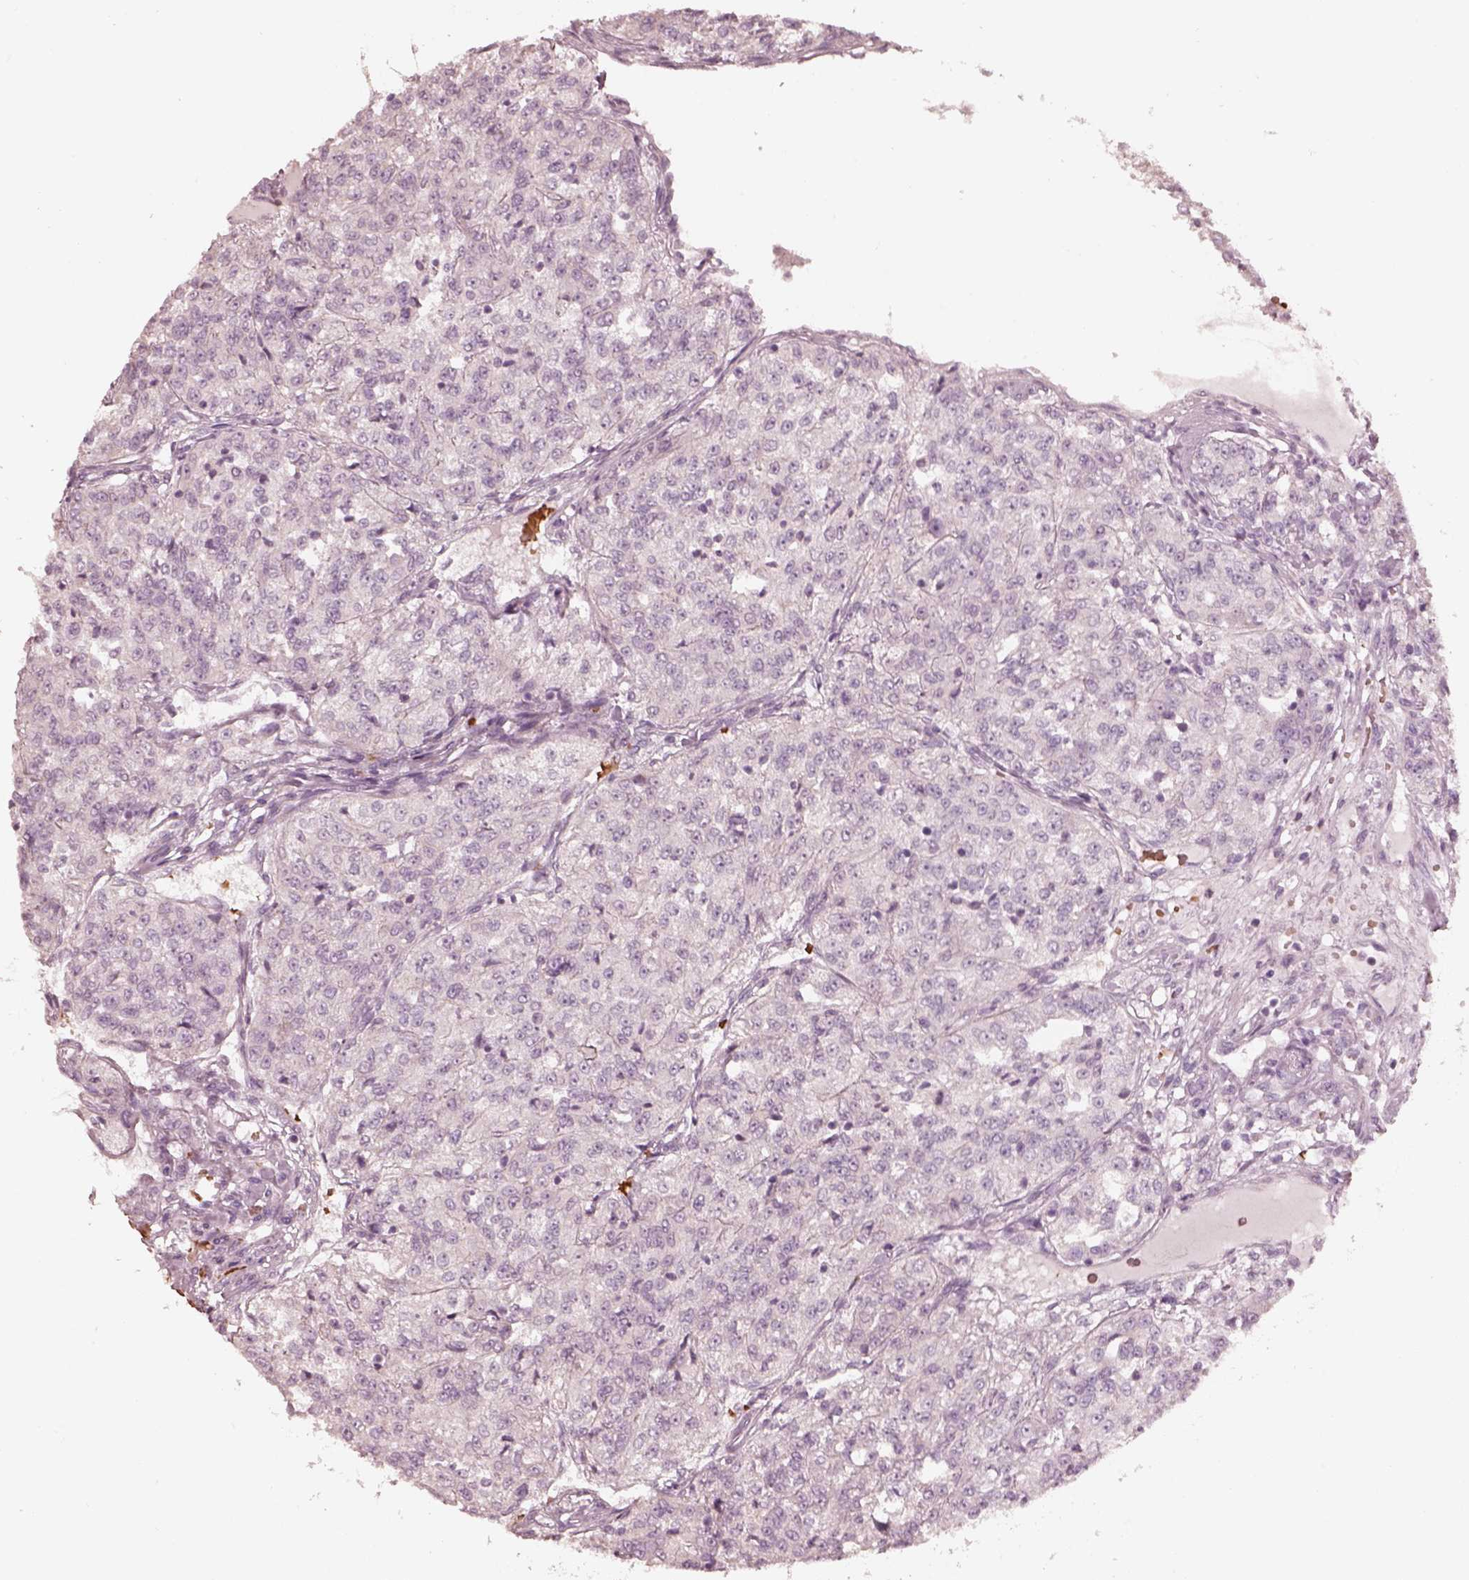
{"staining": {"intensity": "negative", "quantity": "none", "location": "none"}, "tissue": "renal cancer", "cell_type": "Tumor cells", "image_type": "cancer", "snomed": [{"axis": "morphology", "description": "Adenocarcinoma, NOS"}, {"axis": "topography", "description": "Kidney"}], "caption": "DAB (3,3'-diaminobenzidine) immunohistochemical staining of human renal cancer reveals no significant staining in tumor cells. The staining is performed using DAB brown chromogen with nuclei counter-stained in using hematoxylin.", "gene": "ANKLE1", "patient": {"sex": "female", "age": 63}}